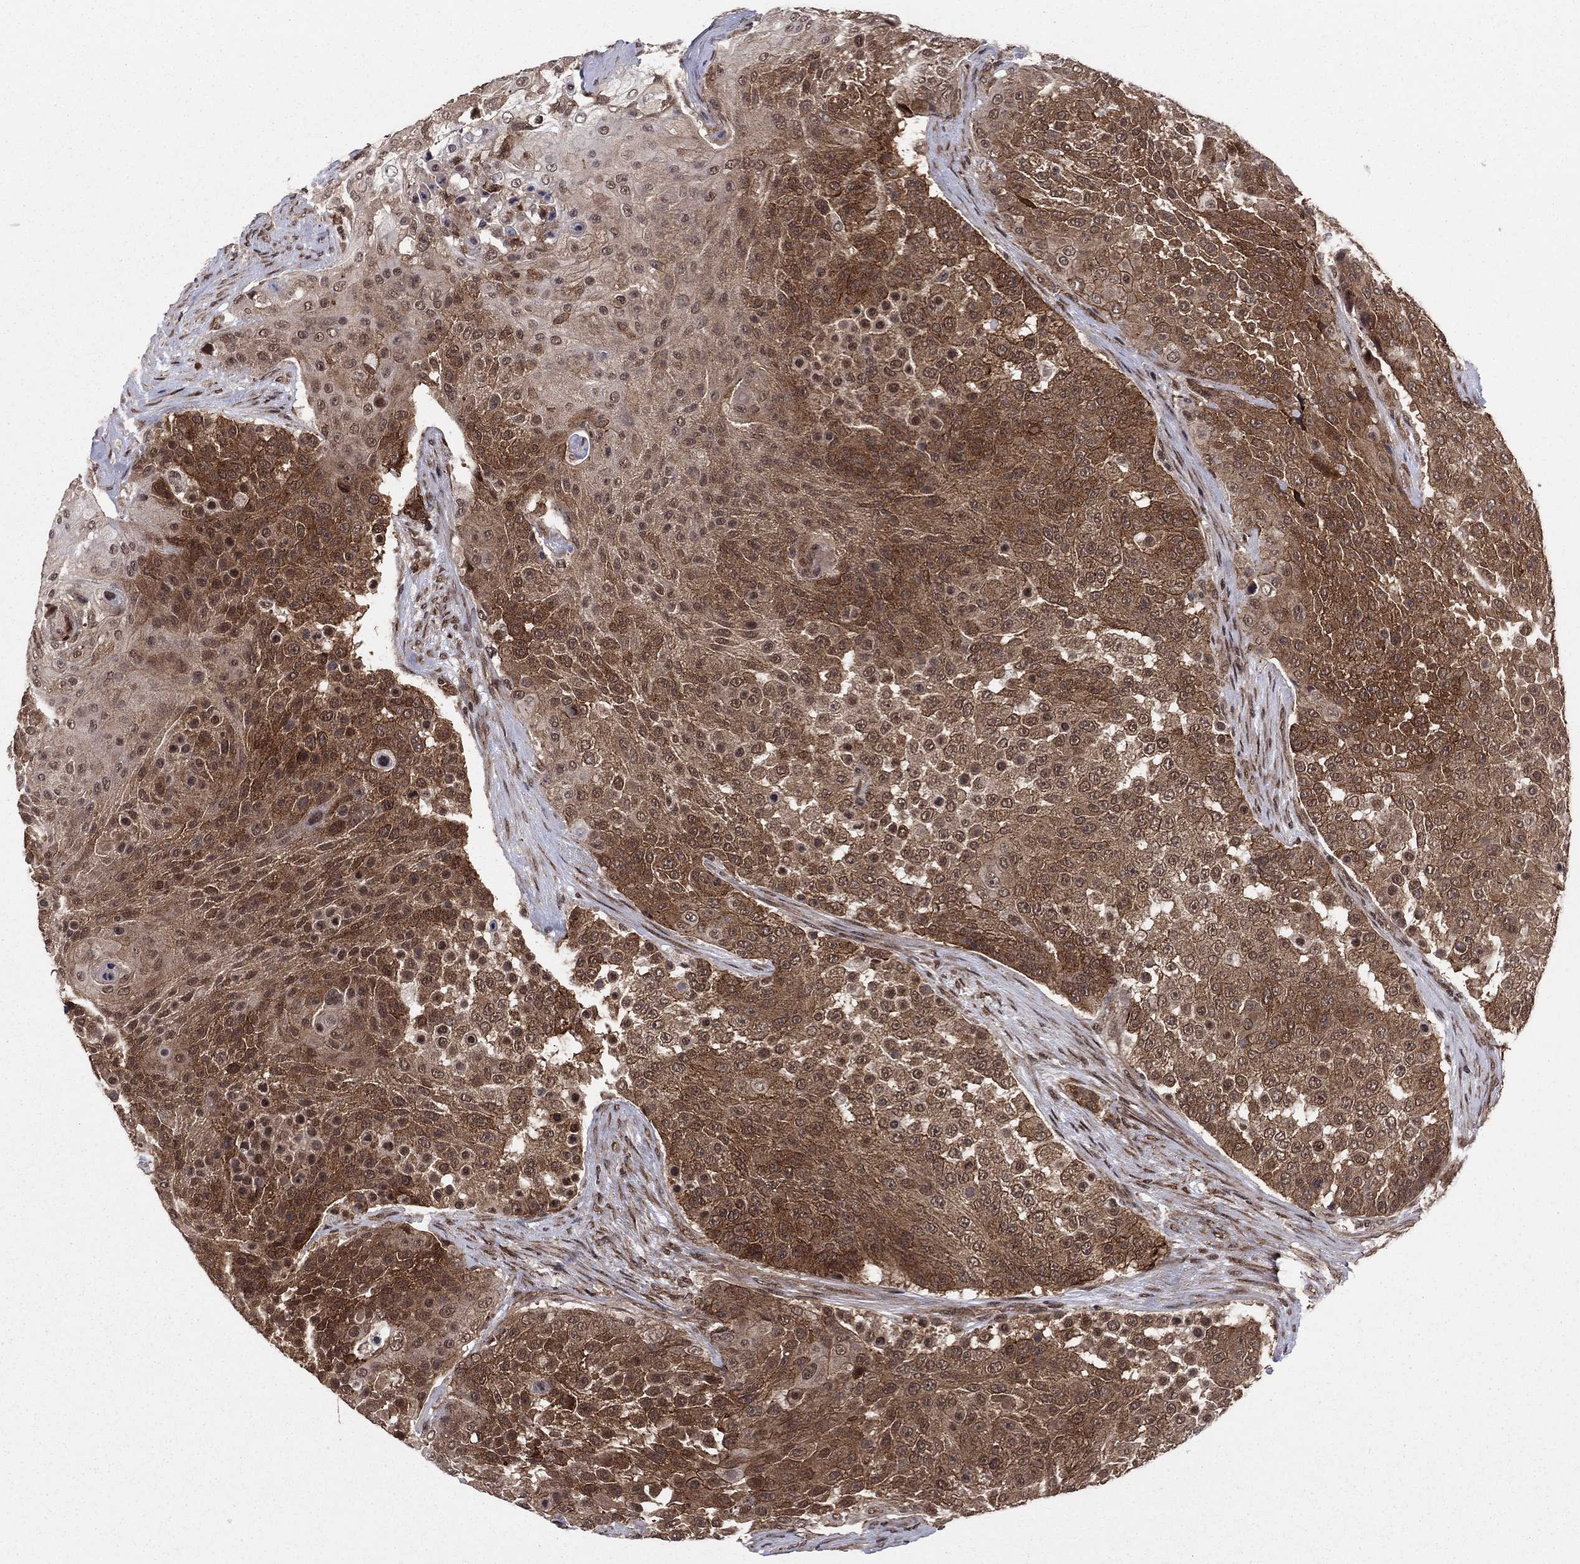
{"staining": {"intensity": "strong", "quantity": "25%-75%", "location": "cytoplasmic/membranous"}, "tissue": "urothelial cancer", "cell_type": "Tumor cells", "image_type": "cancer", "snomed": [{"axis": "morphology", "description": "Urothelial carcinoma, High grade"}, {"axis": "topography", "description": "Urinary bladder"}], "caption": "High-grade urothelial carcinoma stained with a brown dye reveals strong cytoplasmic/membranous positive expression in about 25%-75% of tumor cells.", "gene": "SSX2IP", "patient": {"sex": "female", "age": 63}}